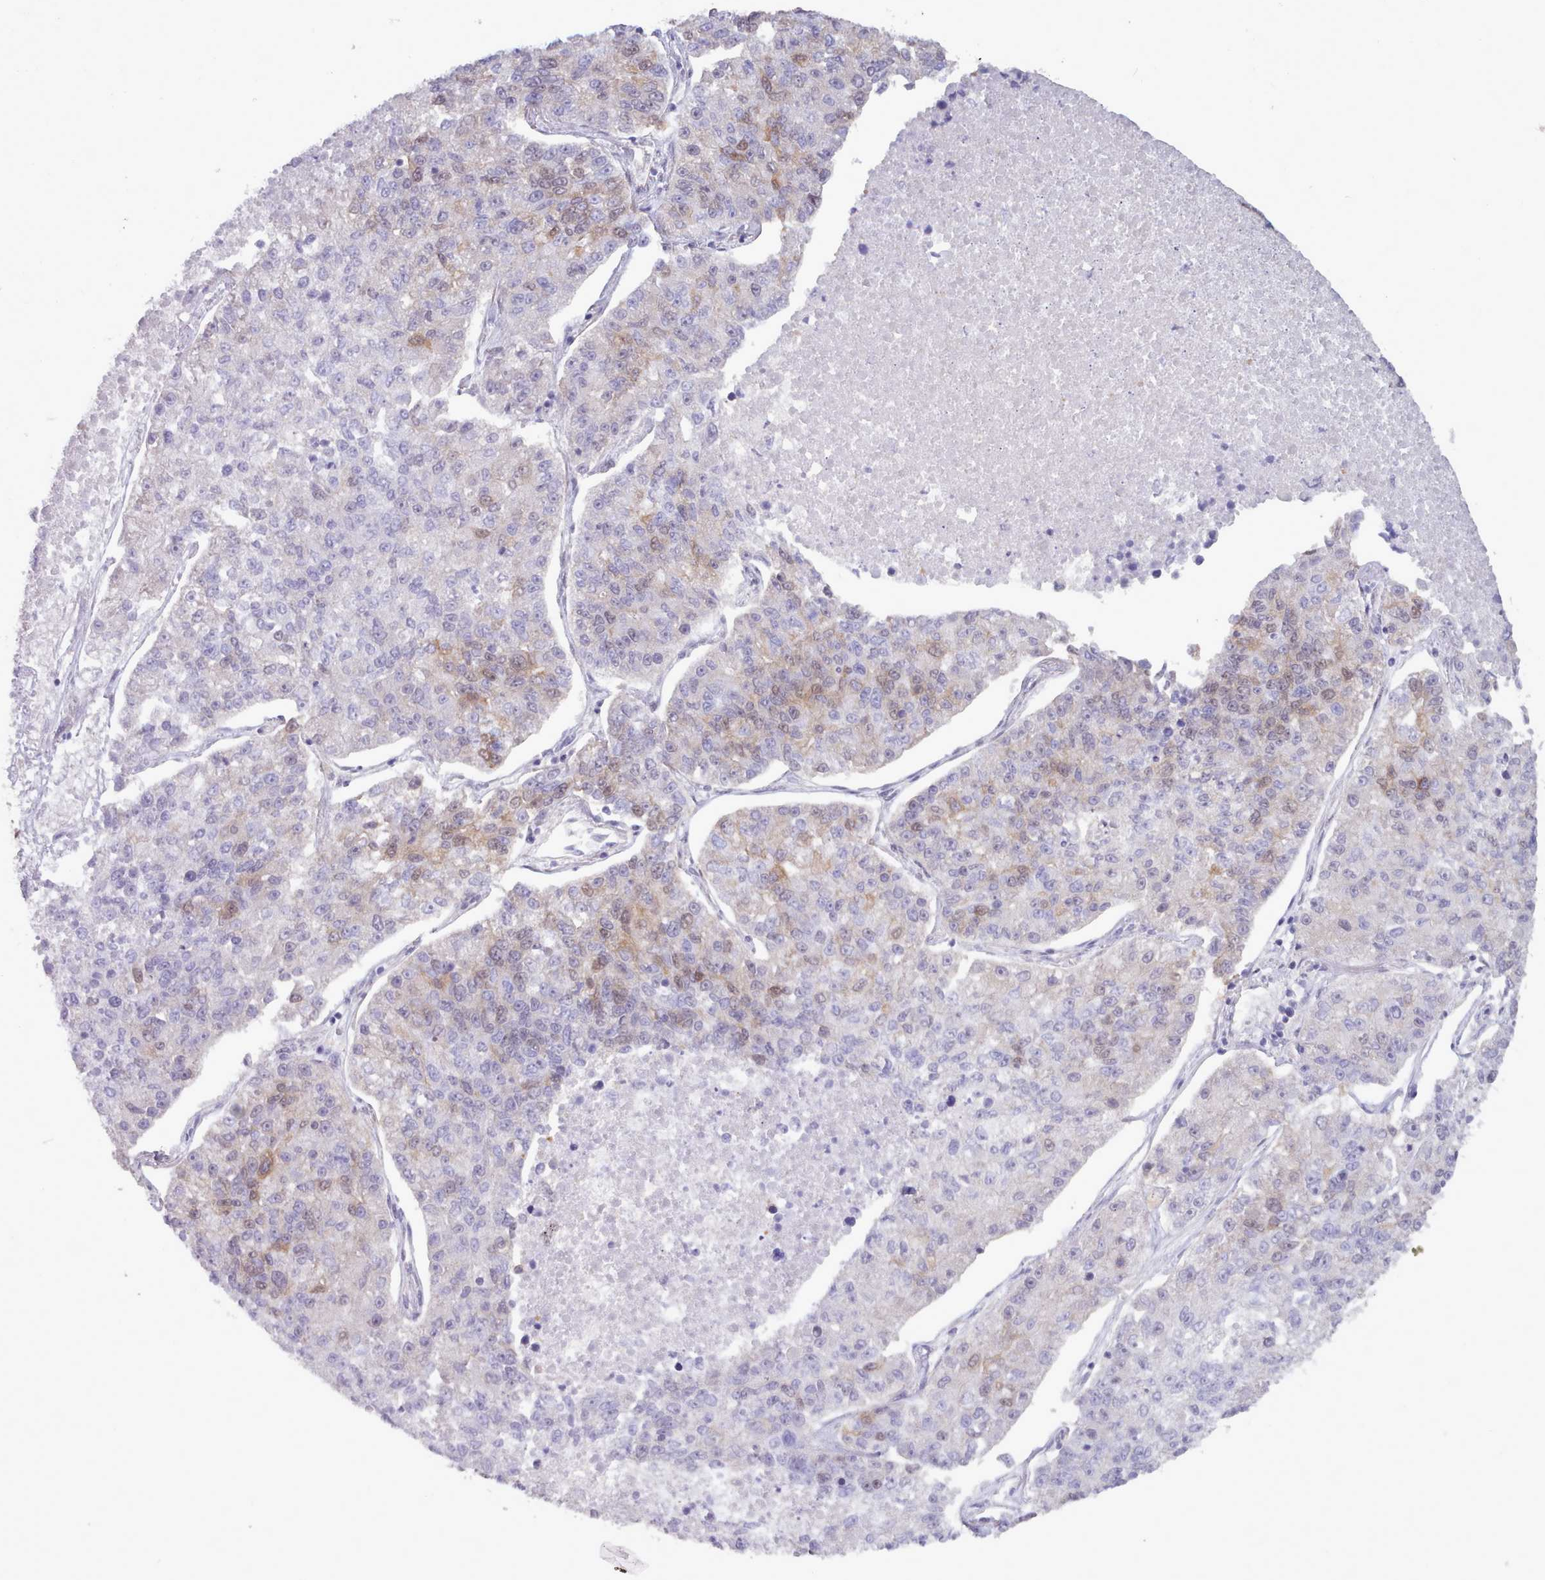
{"staining": {"intensity": "weak", "quantity": "<25%", "location": "nuclear"}, "tissue": "lung cancer", "cell_type": "Tumor cells", "image_type": "cancer", "snomed": [{"axis": "morphology", "description": "Adenocarcinoma, NOS"}, {"axis": "topography", "description": "Lung"}], "caption": "This is an immunohistochemistry (IHC) image of human lung cancer (adenocarcinoma). There is no expression in tumor cells.", "gene": "CES3", "patient": {"sex": "male", "age": 49}}